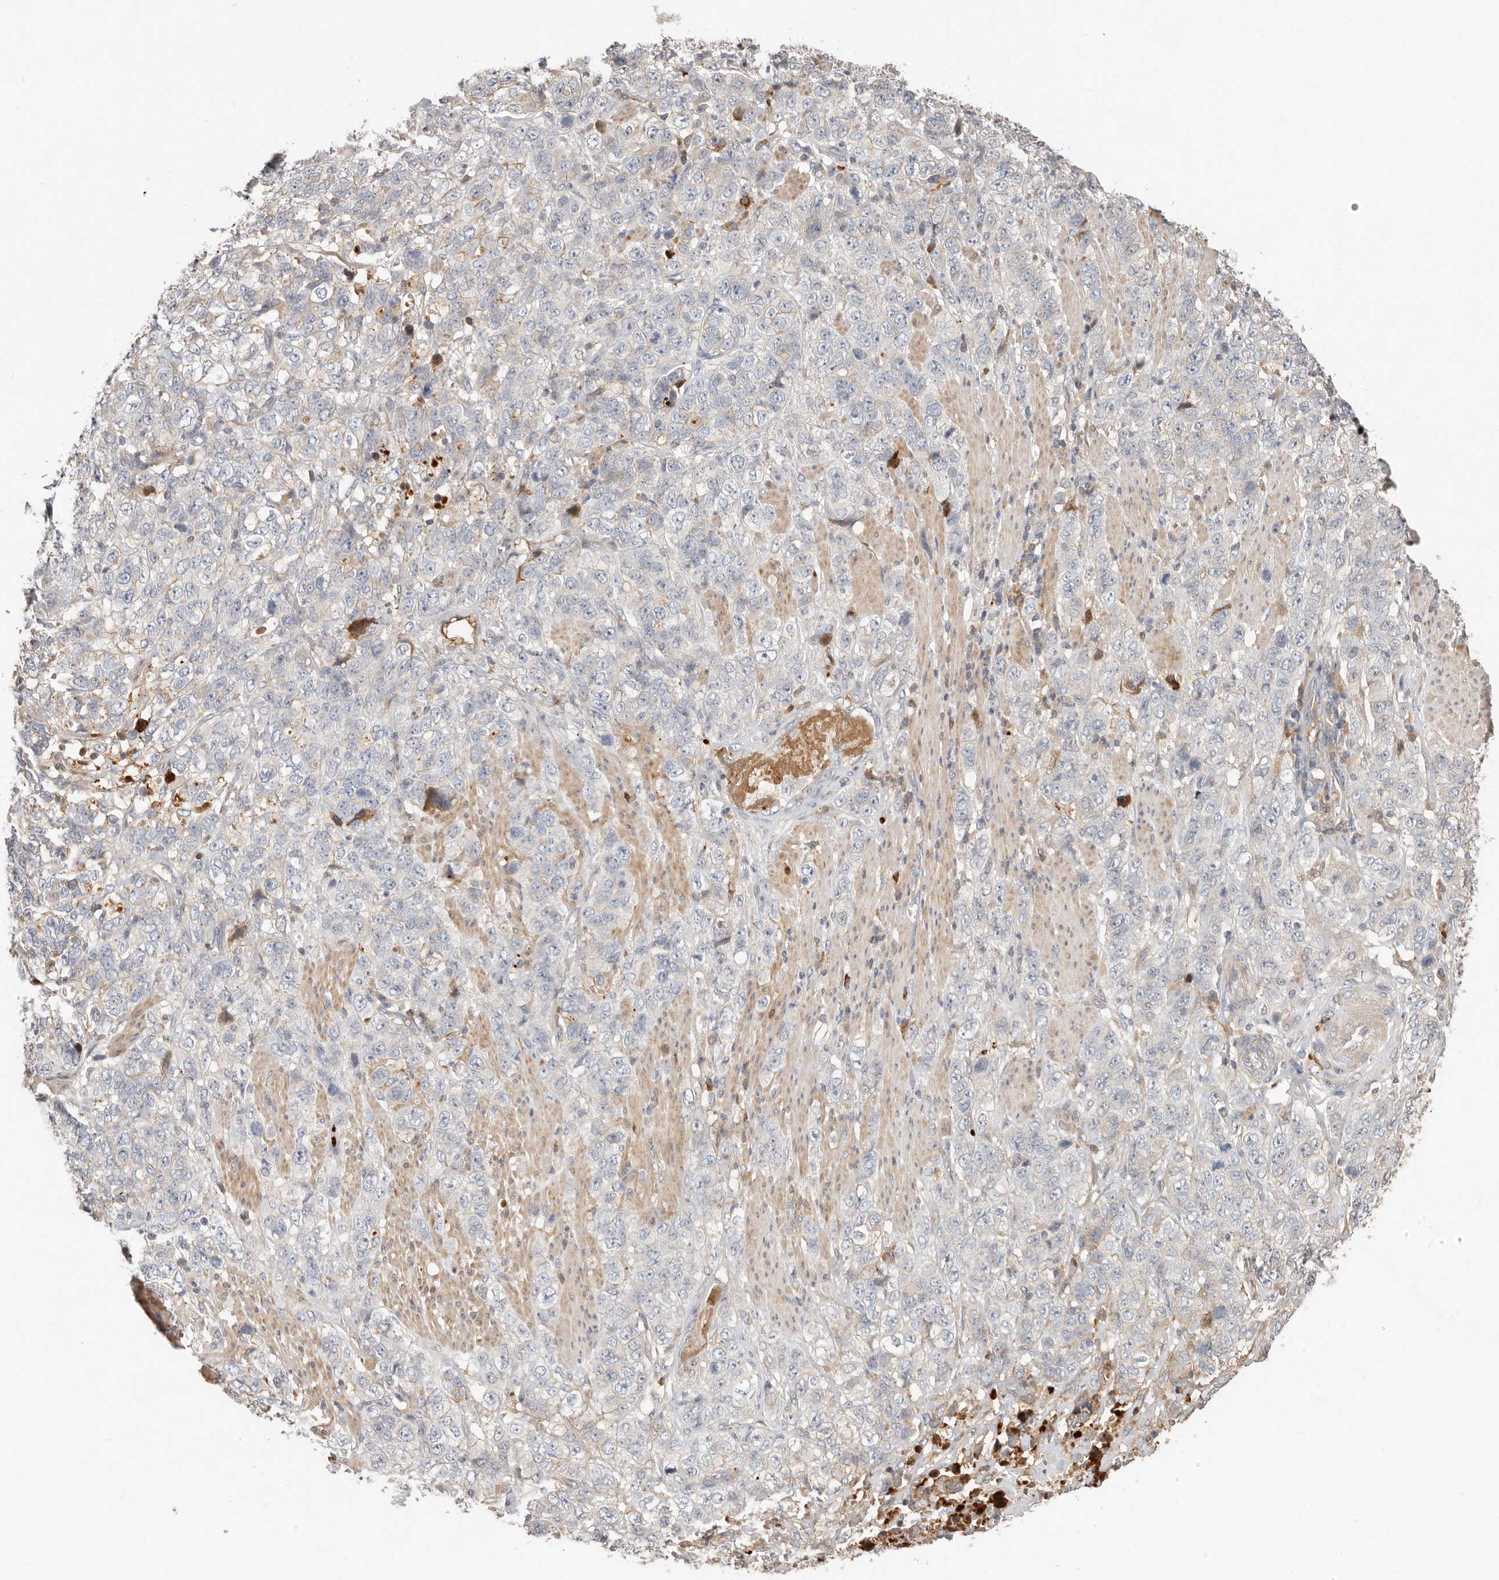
{"staining": {"intensity": "negative", "quantity": "none", "location": "none"}, "tissue": "stomach cancer", "cell_type": "Tumor cells", "image_type": "cancer", "snomed": [{"axis": "morphology", "description": "Adenocarcinoma, NOS"}, {"axis": "topography", "description": "Stomach"}], "caption": "Immunohistochemistry of human stomach cancer shows no staining in tumor cells.", "gene": "MTFR2", "patient": {"sex": "male", "age": 48}}